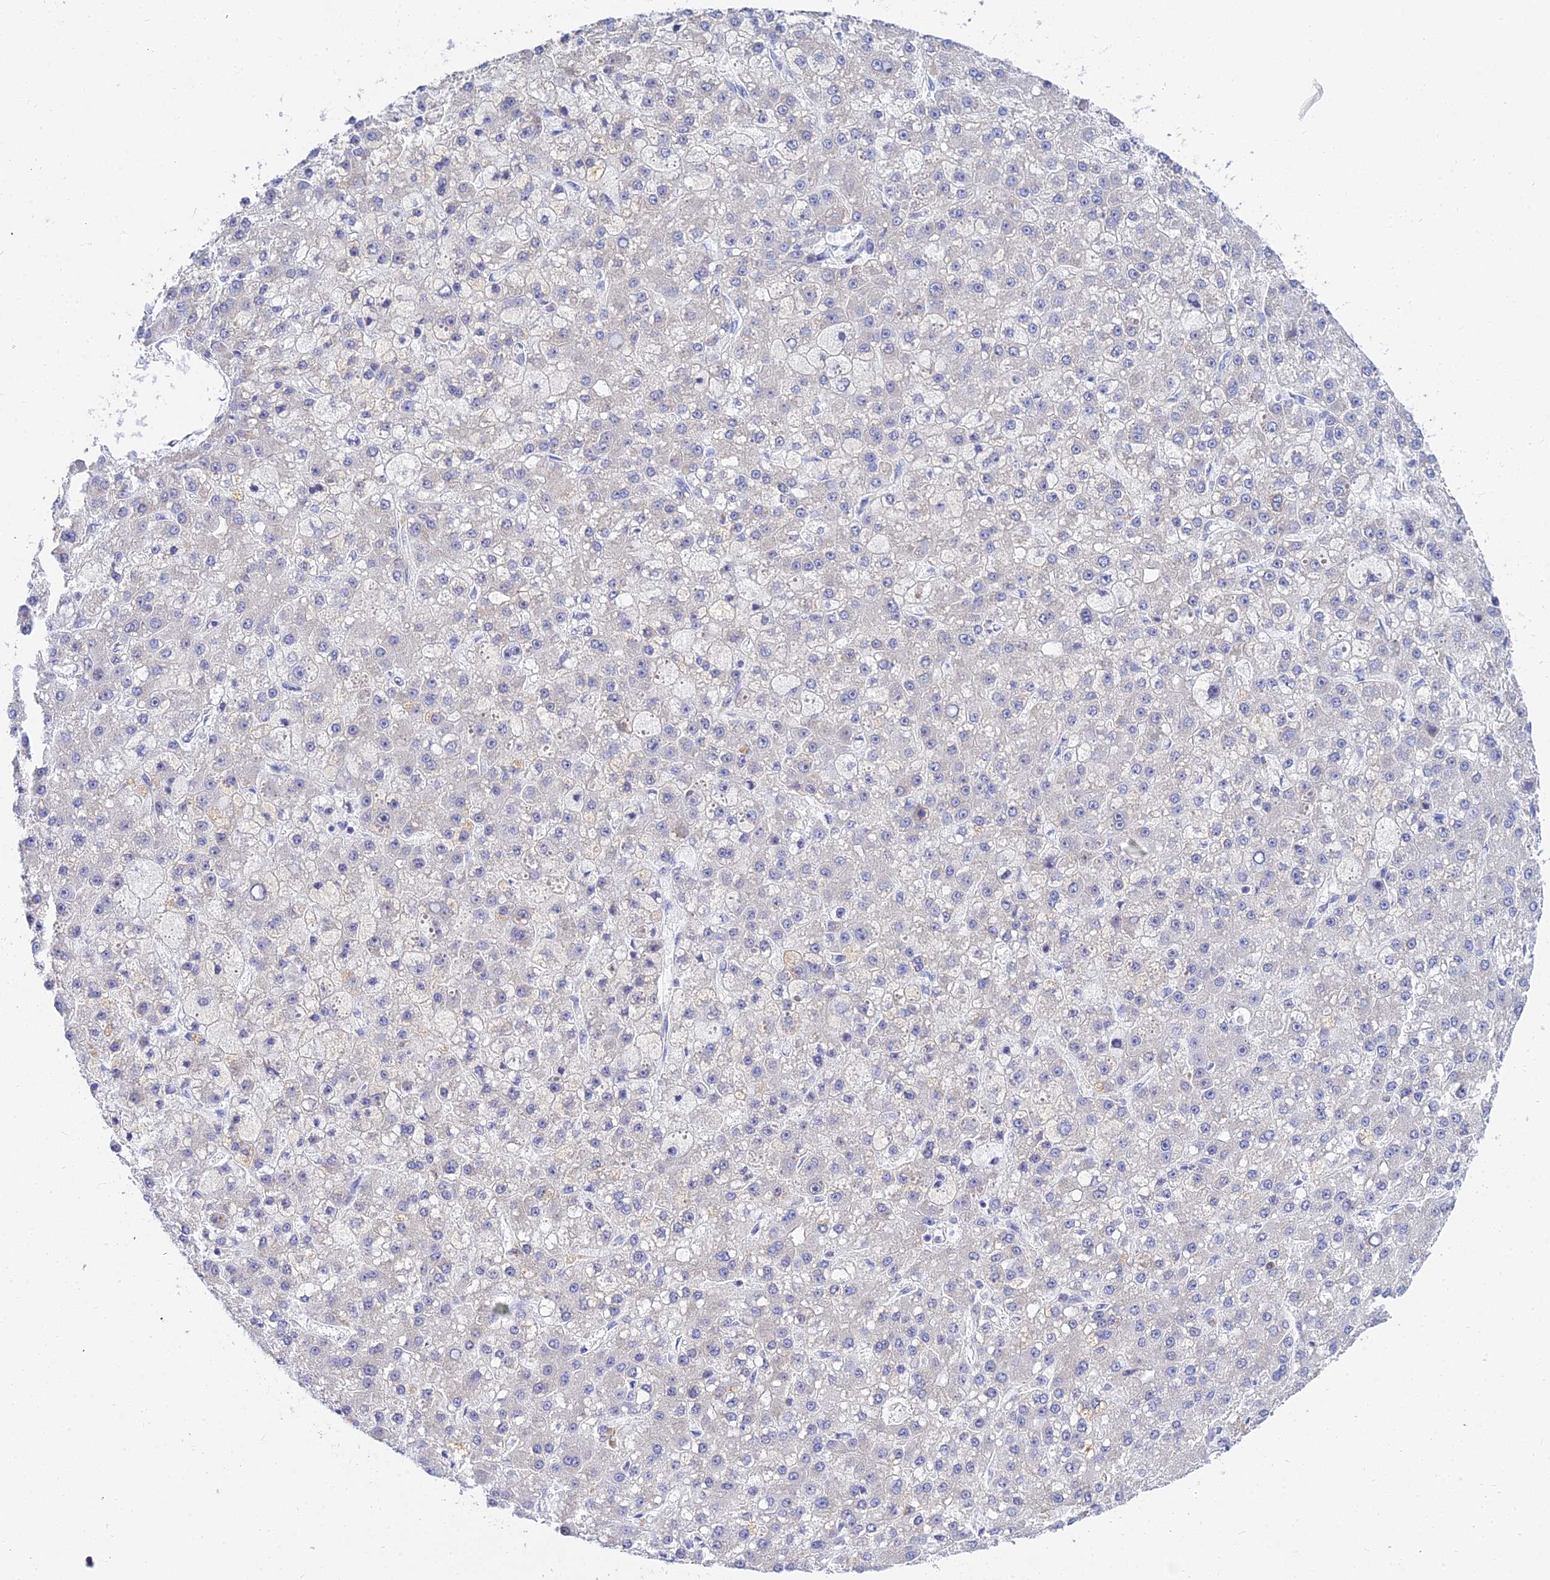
{"staining": {"intensity": "negative", "quantity": "none", "location": "none"}, "tissue": "liver cancer", "cell_type": "Tumor cells", "image_type": "cancer", "snomed": [{"axis": "morphology", "description": "Carcinoma, Hepatocellular, NOS"}, {"axis": "topography", "description": "Liver"}], "caption": "High power microscopy image of an immunohistochemistry (IHC) histopathology image of liver cancer, revealing no significant expression in tumor cells.", "gene": "ARL8B", "patient": {"sex": "male", "age": 67}}